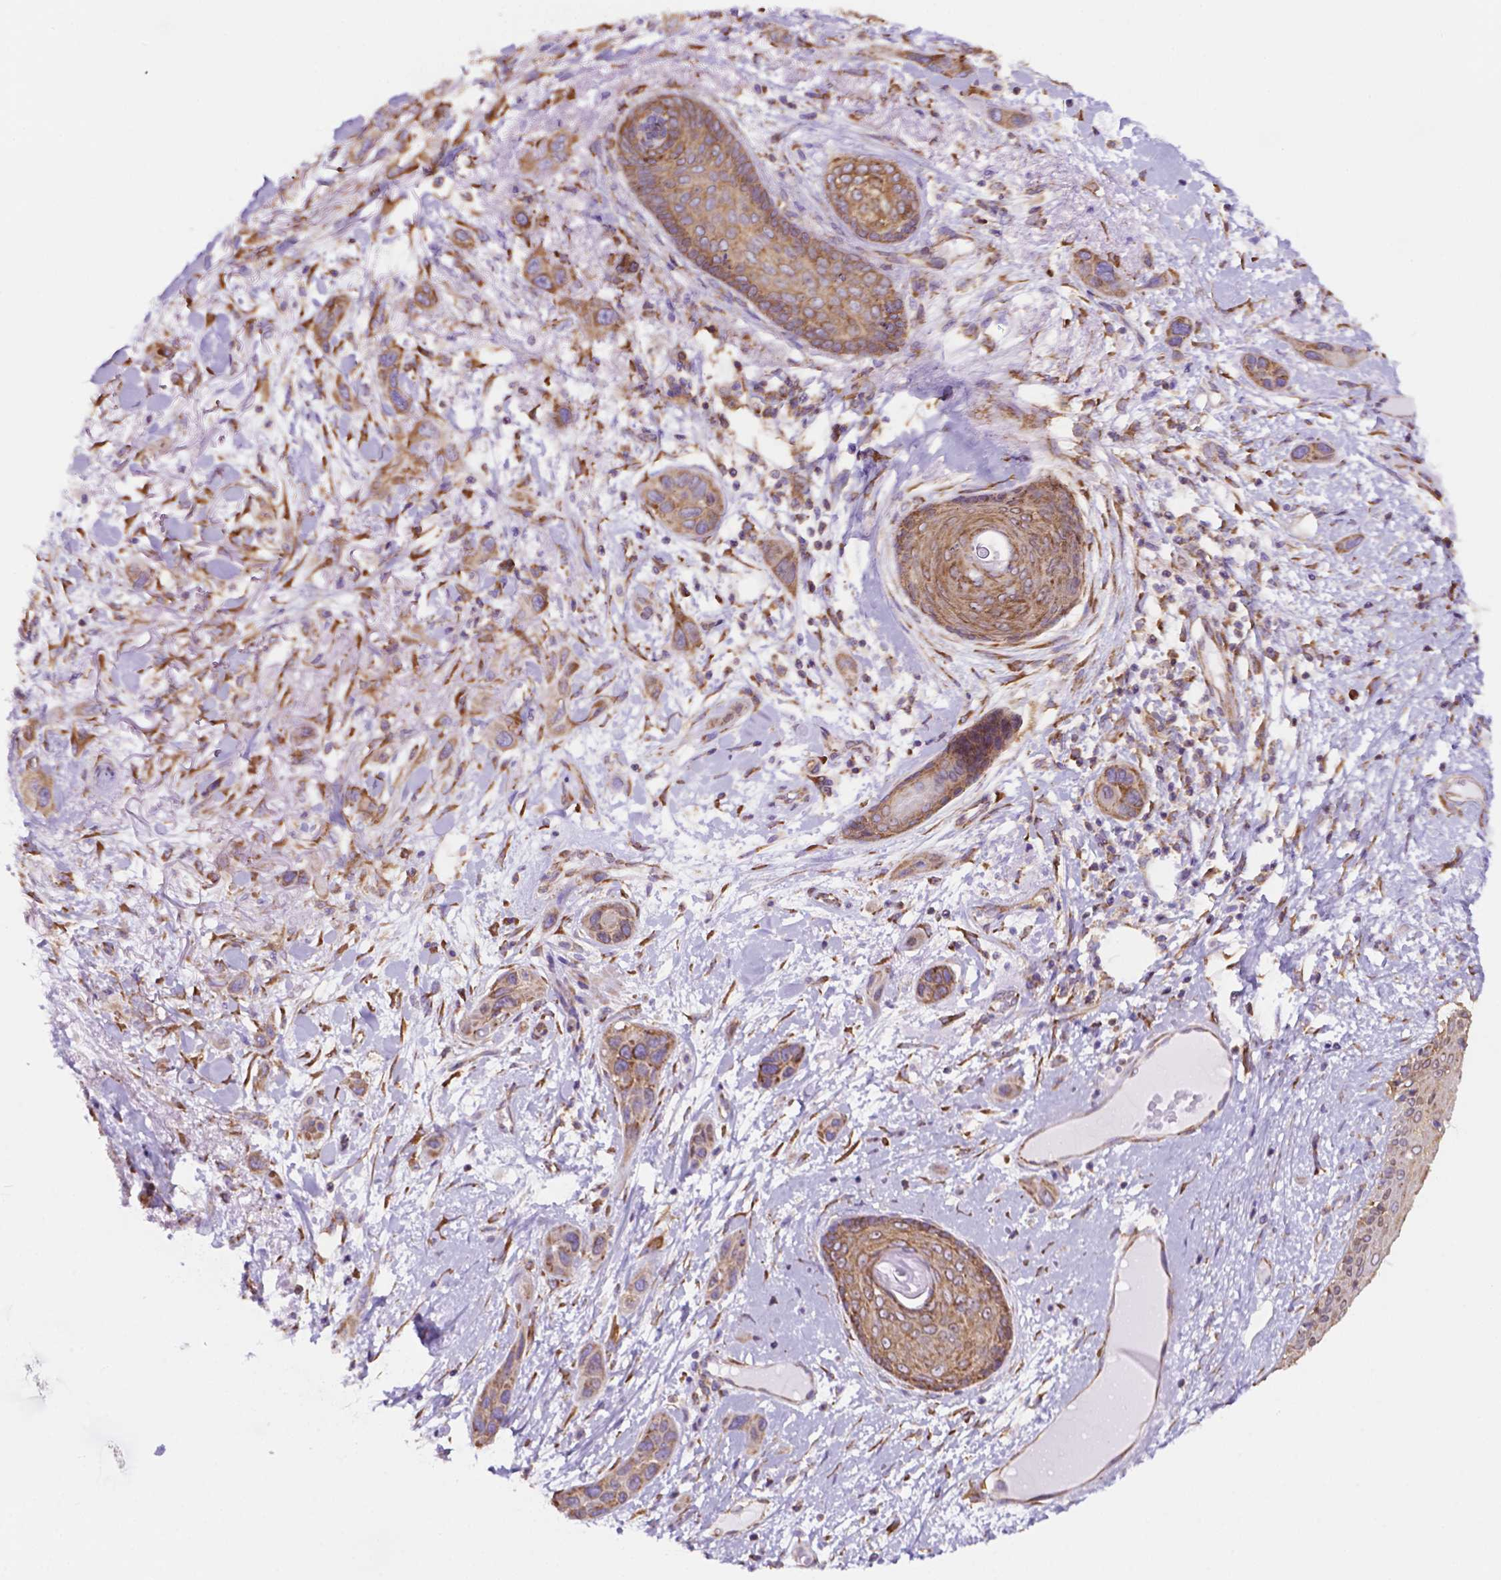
{"staining": {"intensity": "moderate", "quantity": "25%-75%", "location": "cytoplasmic/membranous"}, "tissue": "skin cancer", "cell_type": "Tumor cells", "image_type": "cancer", "snomed": [{"axis": "morphology", "description": "Squamous cell carcinoma, NOS"}, {"axis": "topography", "description": "Skin"}], "caption": "Moderate cytoplasmic/membranous protein positivity is seen in approximately 25%-75% of tumor cells in skin cancer.", "gene": "RPL29", "patient": {"sex": "male", "age": 79}}